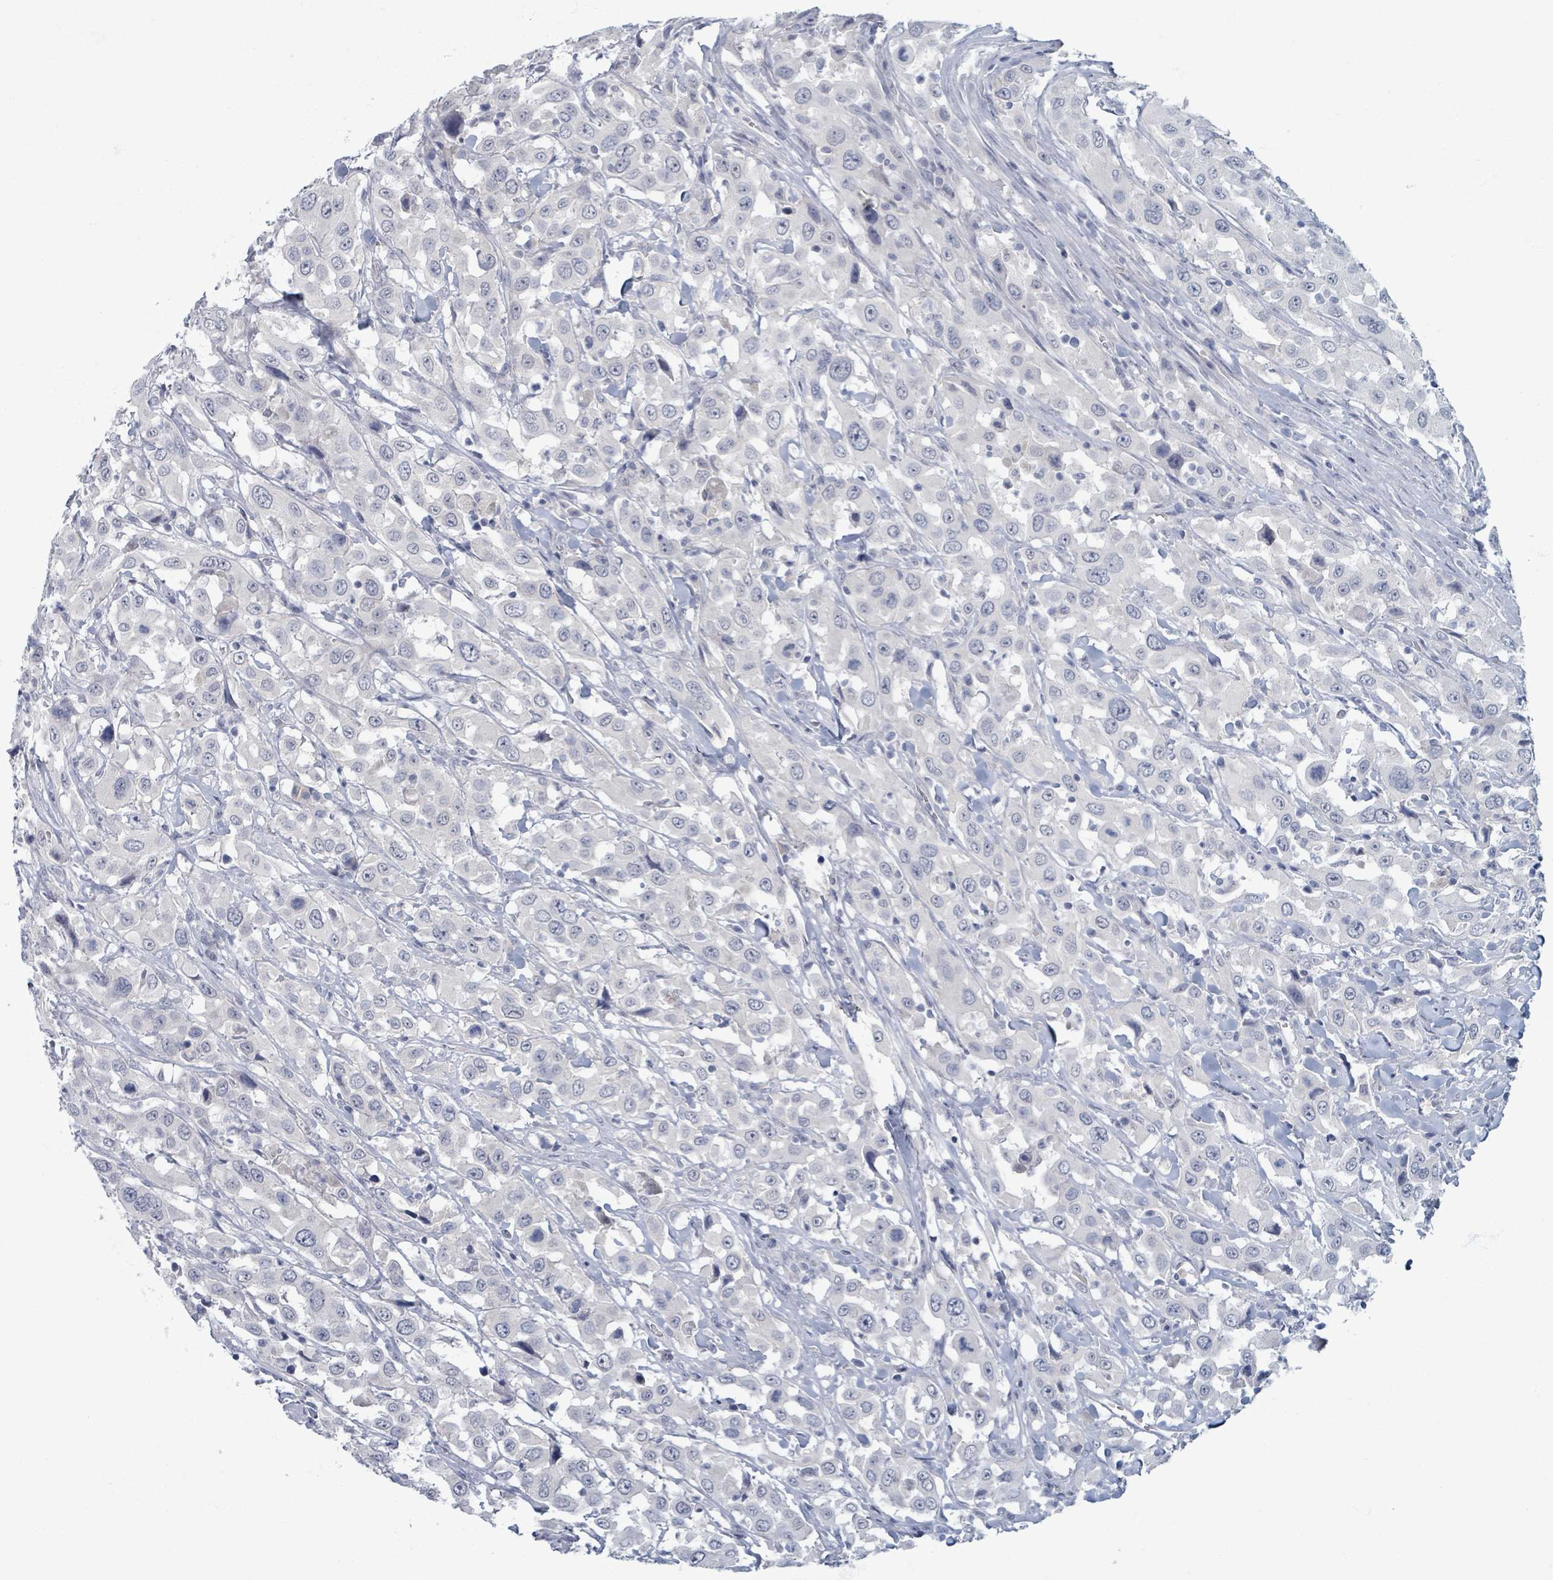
{"staining": {"intensity": "negative", "quantity": "none", "location": "none"}, "tissue": "urothelial cancer", "cell_type": "Tumor cells", "image_type": "cancer", "snomed": [{"axis": "morphology", "description": "Urothelial carcinoma, High grade"}, {"axis": "topography", "description": "Urinary bladder"}], "caption": "DAB immunohistochemical staining of human urothelial carcinoma (high-grade) displays no significant expression in tumor cells. (Stains: DAB (3,3'-diaminobenzidine) IHC with hematoxylin counter stain, Microscopy: brightfield microscopy at high magnification).", "gene": "WNT11", "patient": {"sex": "male", "age": 61}}